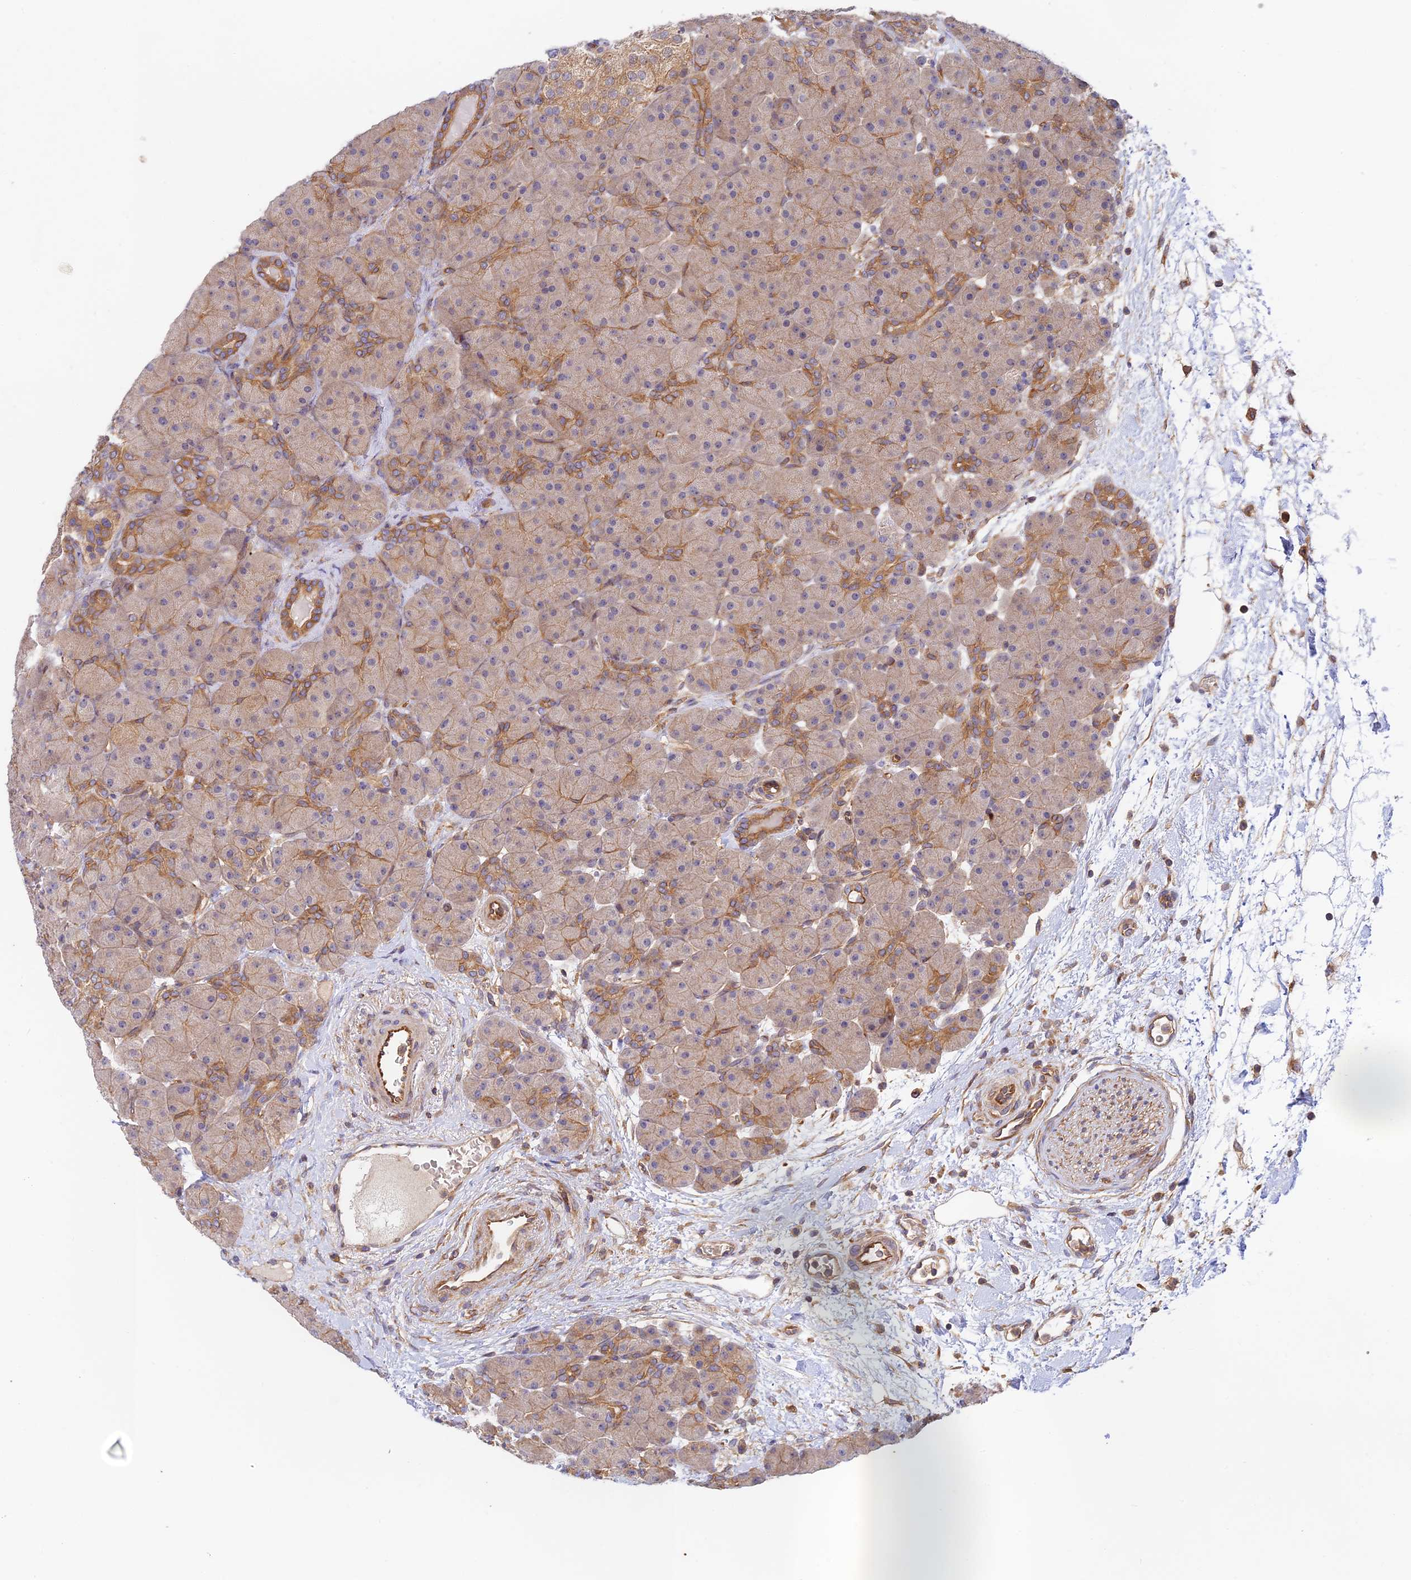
{"staining": {"intensity": "moderate", "quantity": "25%-75%", "location": "cytoplasmic/membranous"}, "tissue": "pancreas", "cell_type": "Exocrine glandular cells", "image_type": "normal", "snomed": [{"axis": "morphology", "description": "Normal tissue, NOS"}, {"axis": "topography", "description": "Pancreas"}], "caption": "Protein expression analysis of normal human pancreas reveals moderate cytoplasmic/membranous expression in about 25%-75% of exocrine glandular cells.", "gene": "MYO9A", "patient": {"sex": "male", "age": 66}}